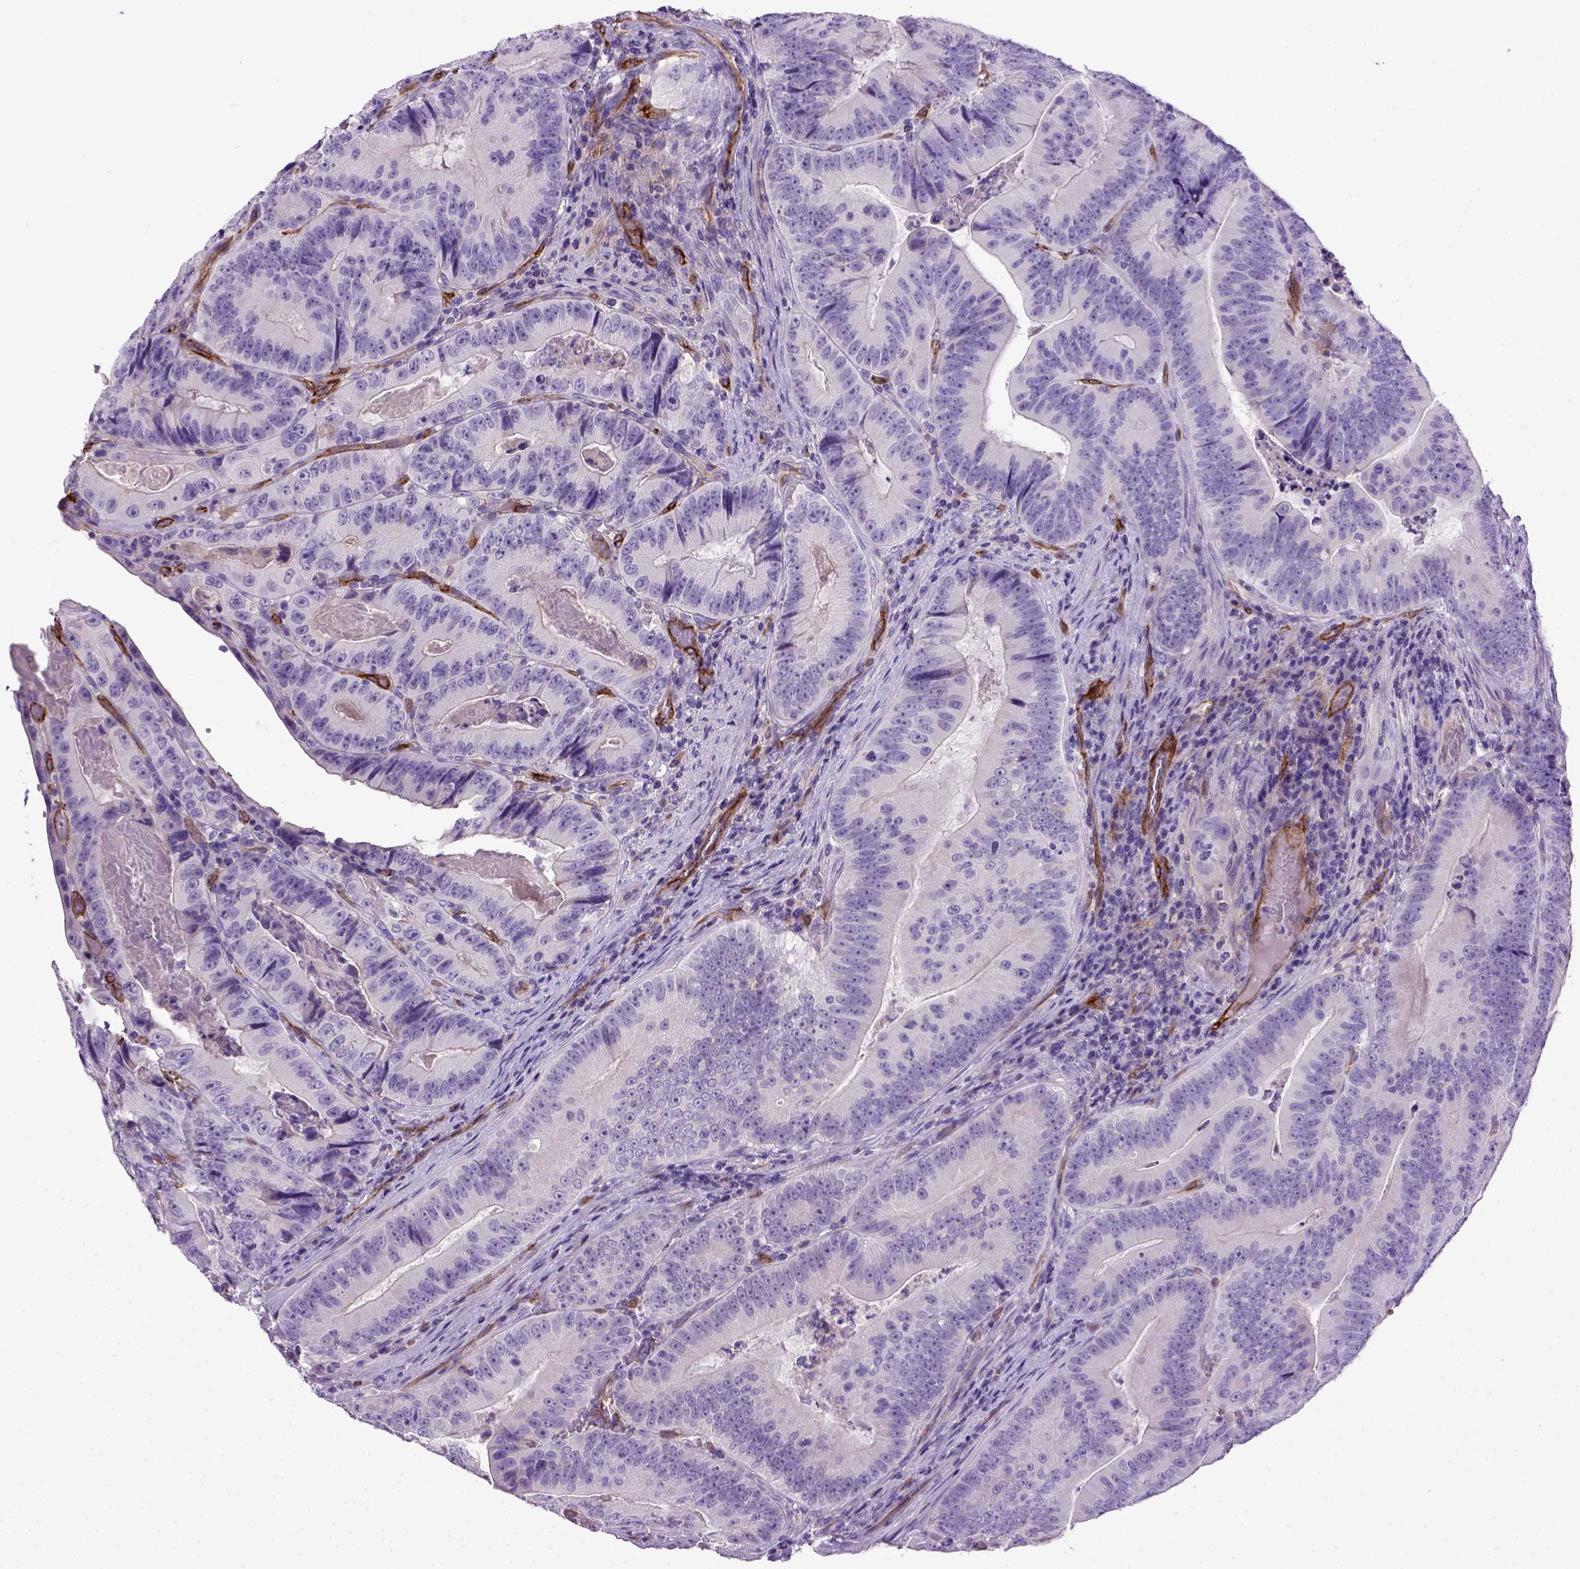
{"staining": {"intensity": "negative", "quantity": "none", "location": "none"}, "tissue": "colorectal cancer", "cell_type": "Tumor cells", "image_type": "cancer", "snomed": [{"axis": "morphology", "description": "Adenocarcinoma, NOS"}, {"axis": "topography", "description": "Colon"}], "caption": "High power microscopy micrograph of an IHC micrograph of colorectal cancer (adenocarcinoma), revealing no significant expression in tumor cells.", "gene": "ENG", "patient": {"sex": "female", "age": 86}}